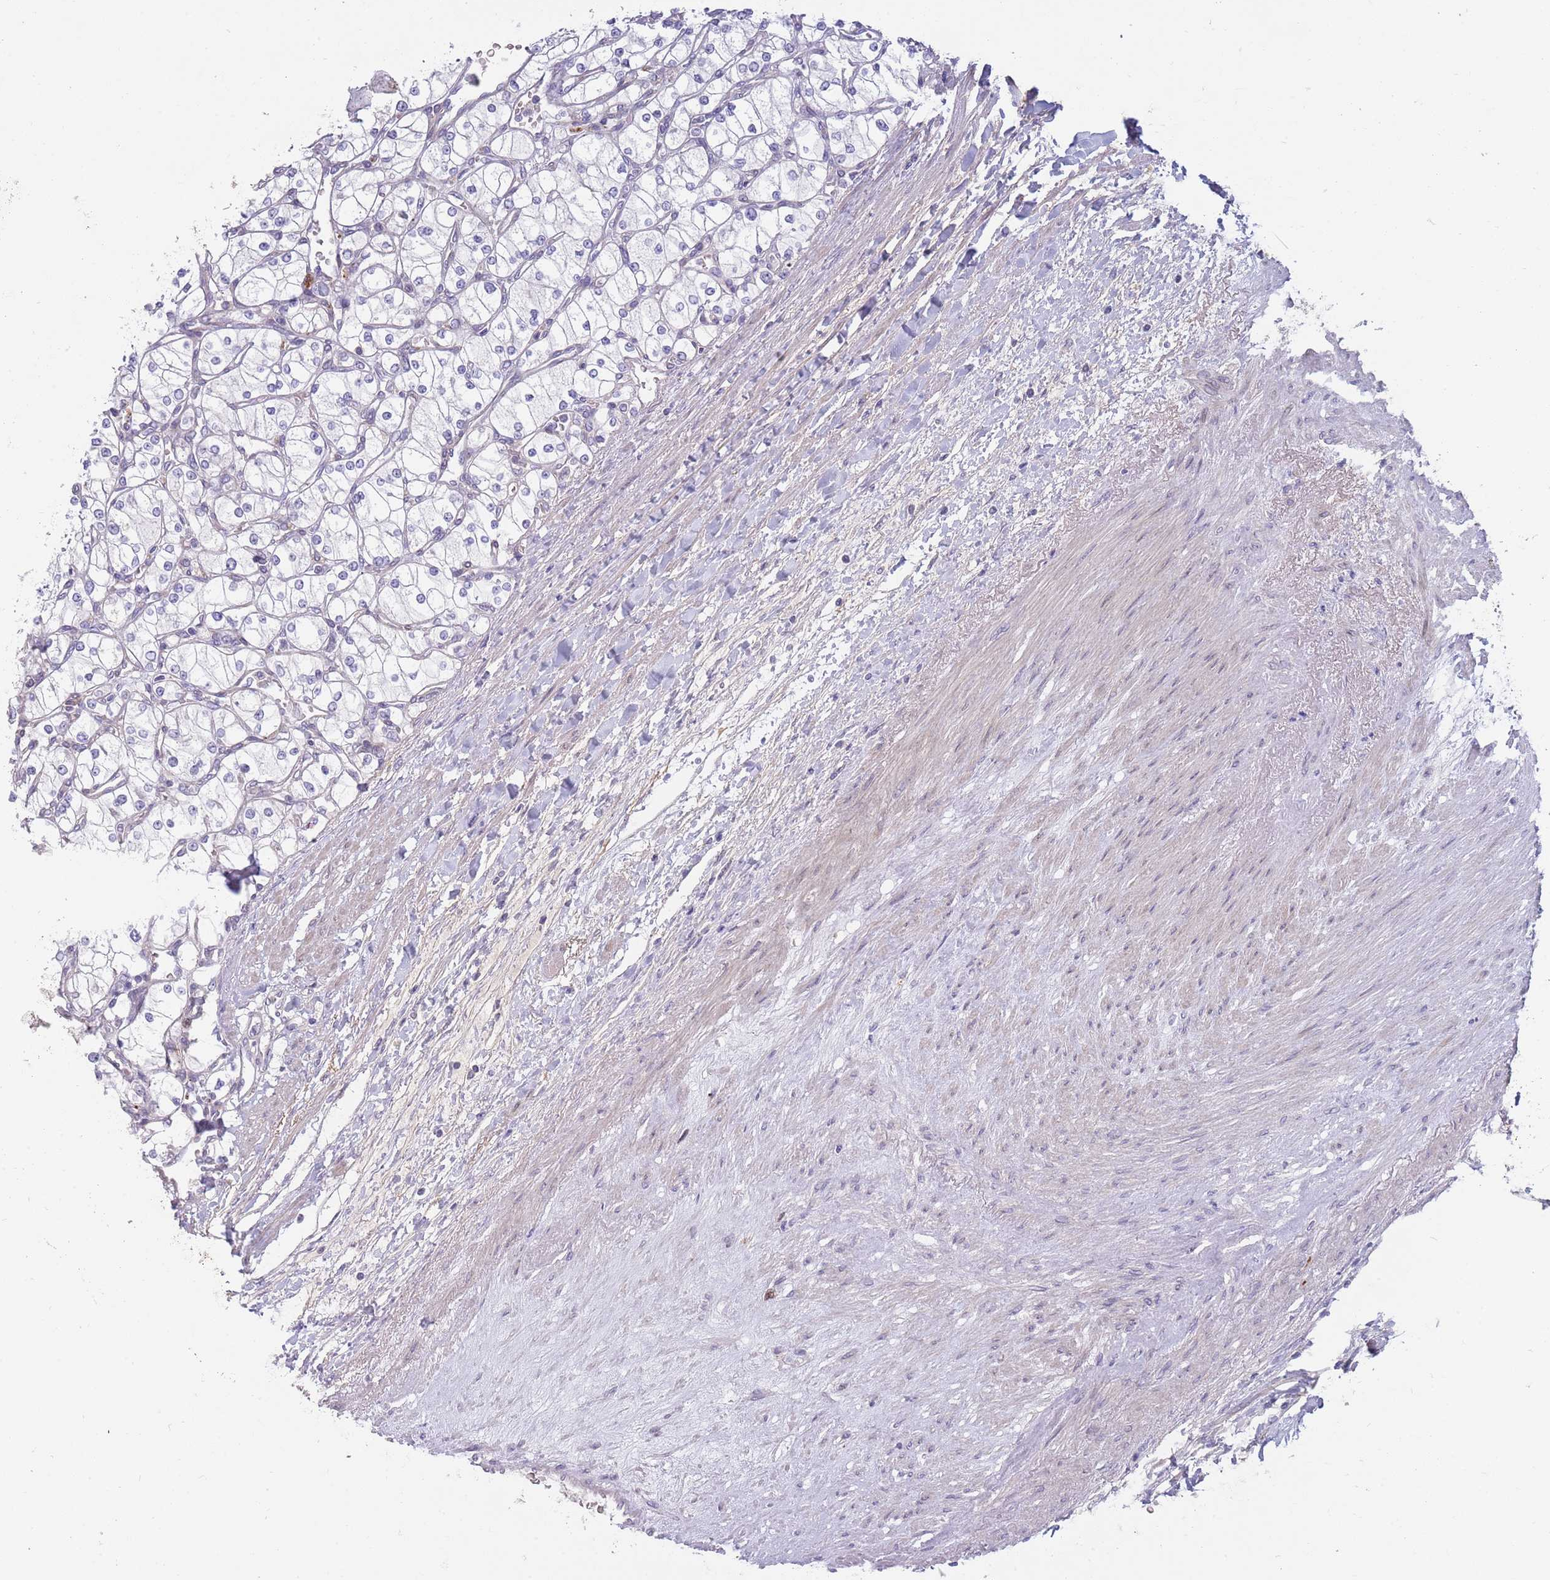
{"staining": {"intensity": "negative", "quantity": "none", "location": "none"}, "tissue": "renal cancer", "cell_type": "Tumor cells", "image_type": "cancer", "snomed": [{"axis": "morphology", "description": "Adenocarcinoma, NOS"}, {"axis": "topography", "description": "Kidney"}], "caption": "The image shows no staining of tumor cells in renal adenocarcinoma.", "gene": "PIMREG", "patient": {"sex": "male", "age": 80}}